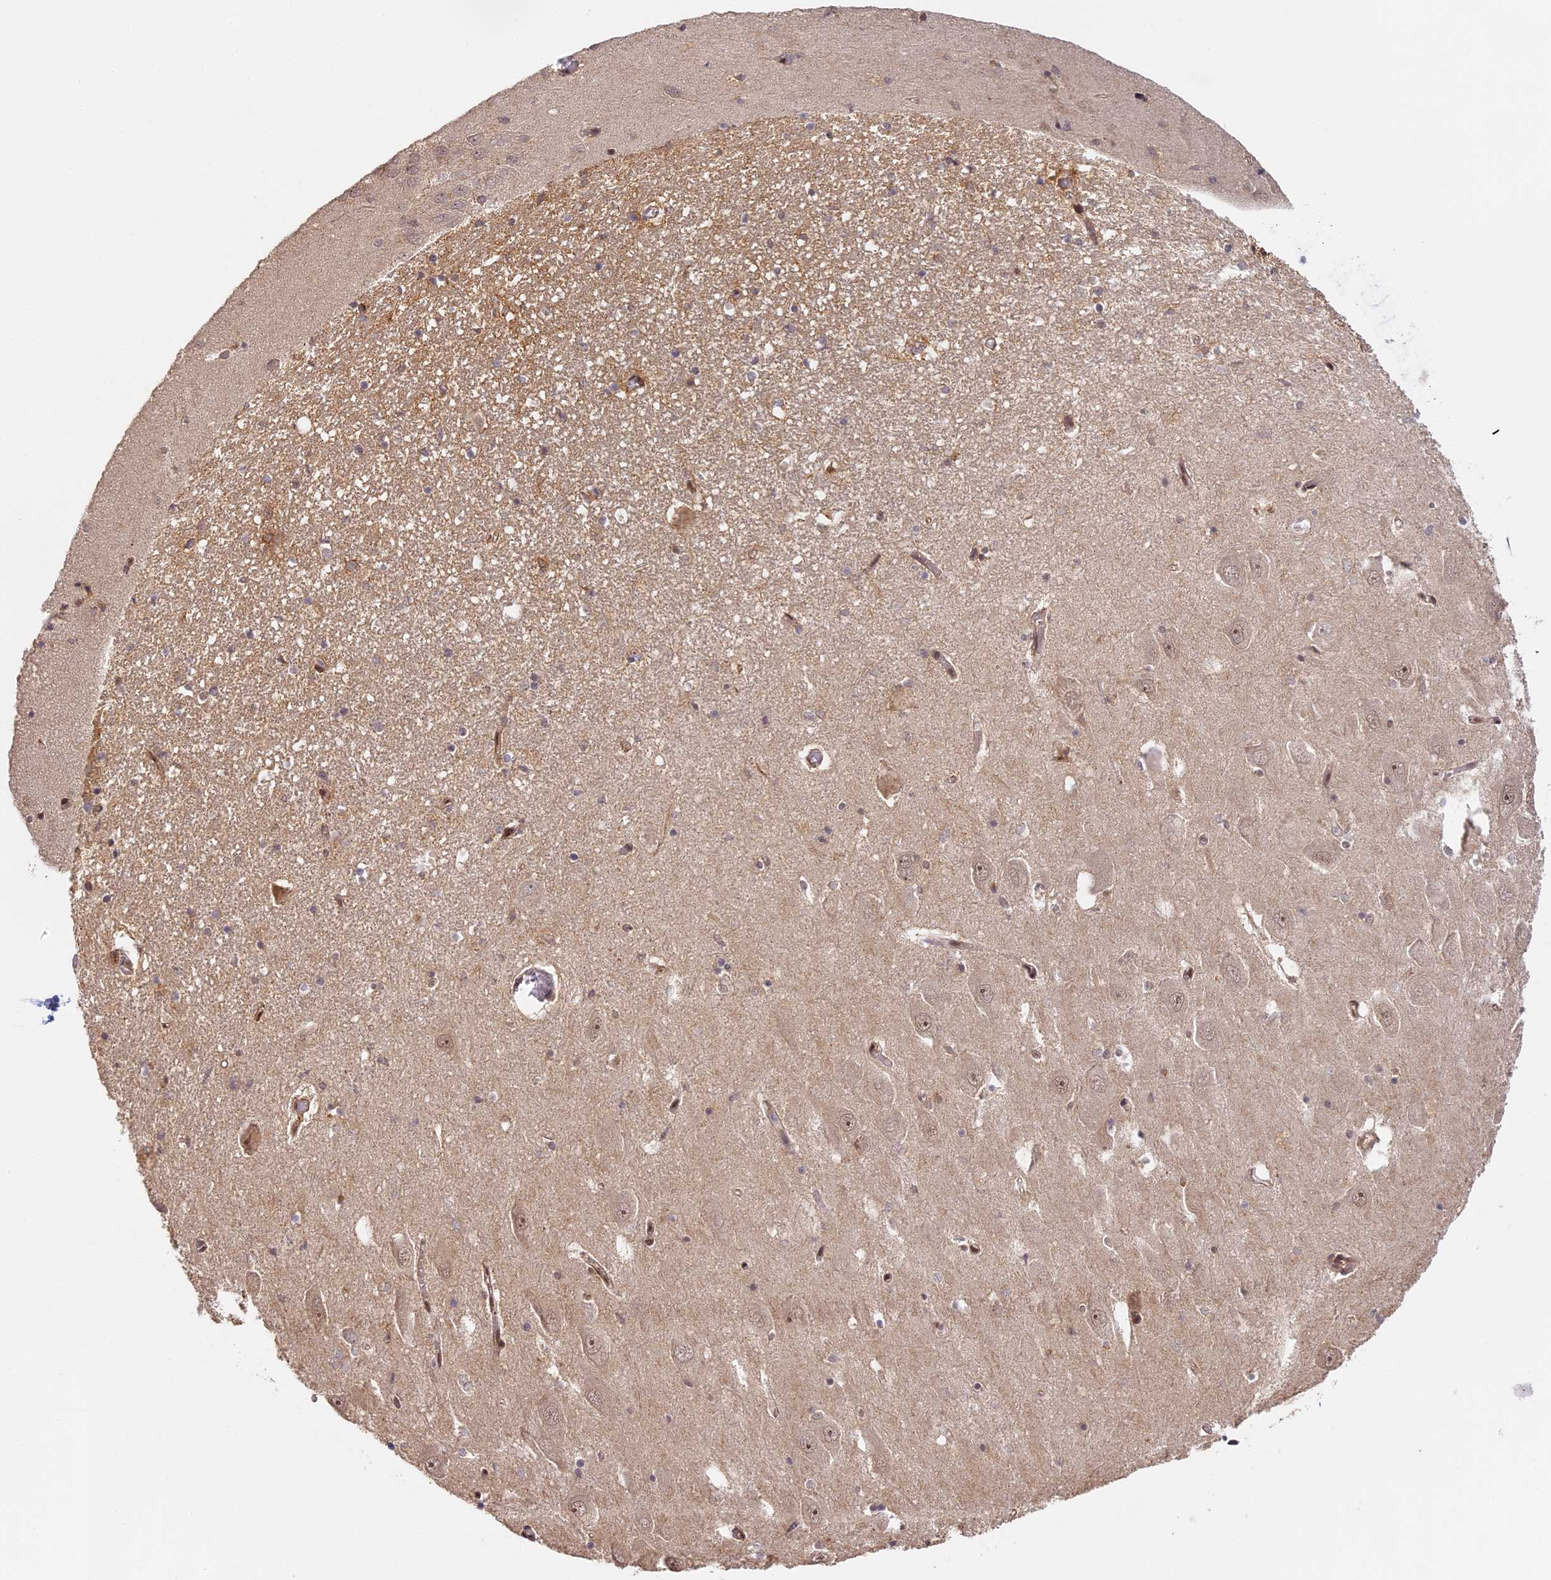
{"staining": {"intensity": "moderate", "quantity": "<25%", "location": "nuclear"}, "tissue": "hippocampus", "cell_type": "Glial cells", "image_type": "normal", "snomed": [{"axis": "morphology", "description": "Normal tissue, NOS"}, {"axis": "topography", "description": "Hippocampus"}], "caption": "Moderate nuclear staining for a protein is present in approximately <25% of glial cells of normal hippocampus using IHC.", "gene": "MYBL2", "patient": {"sex": "female", "age": 64}}